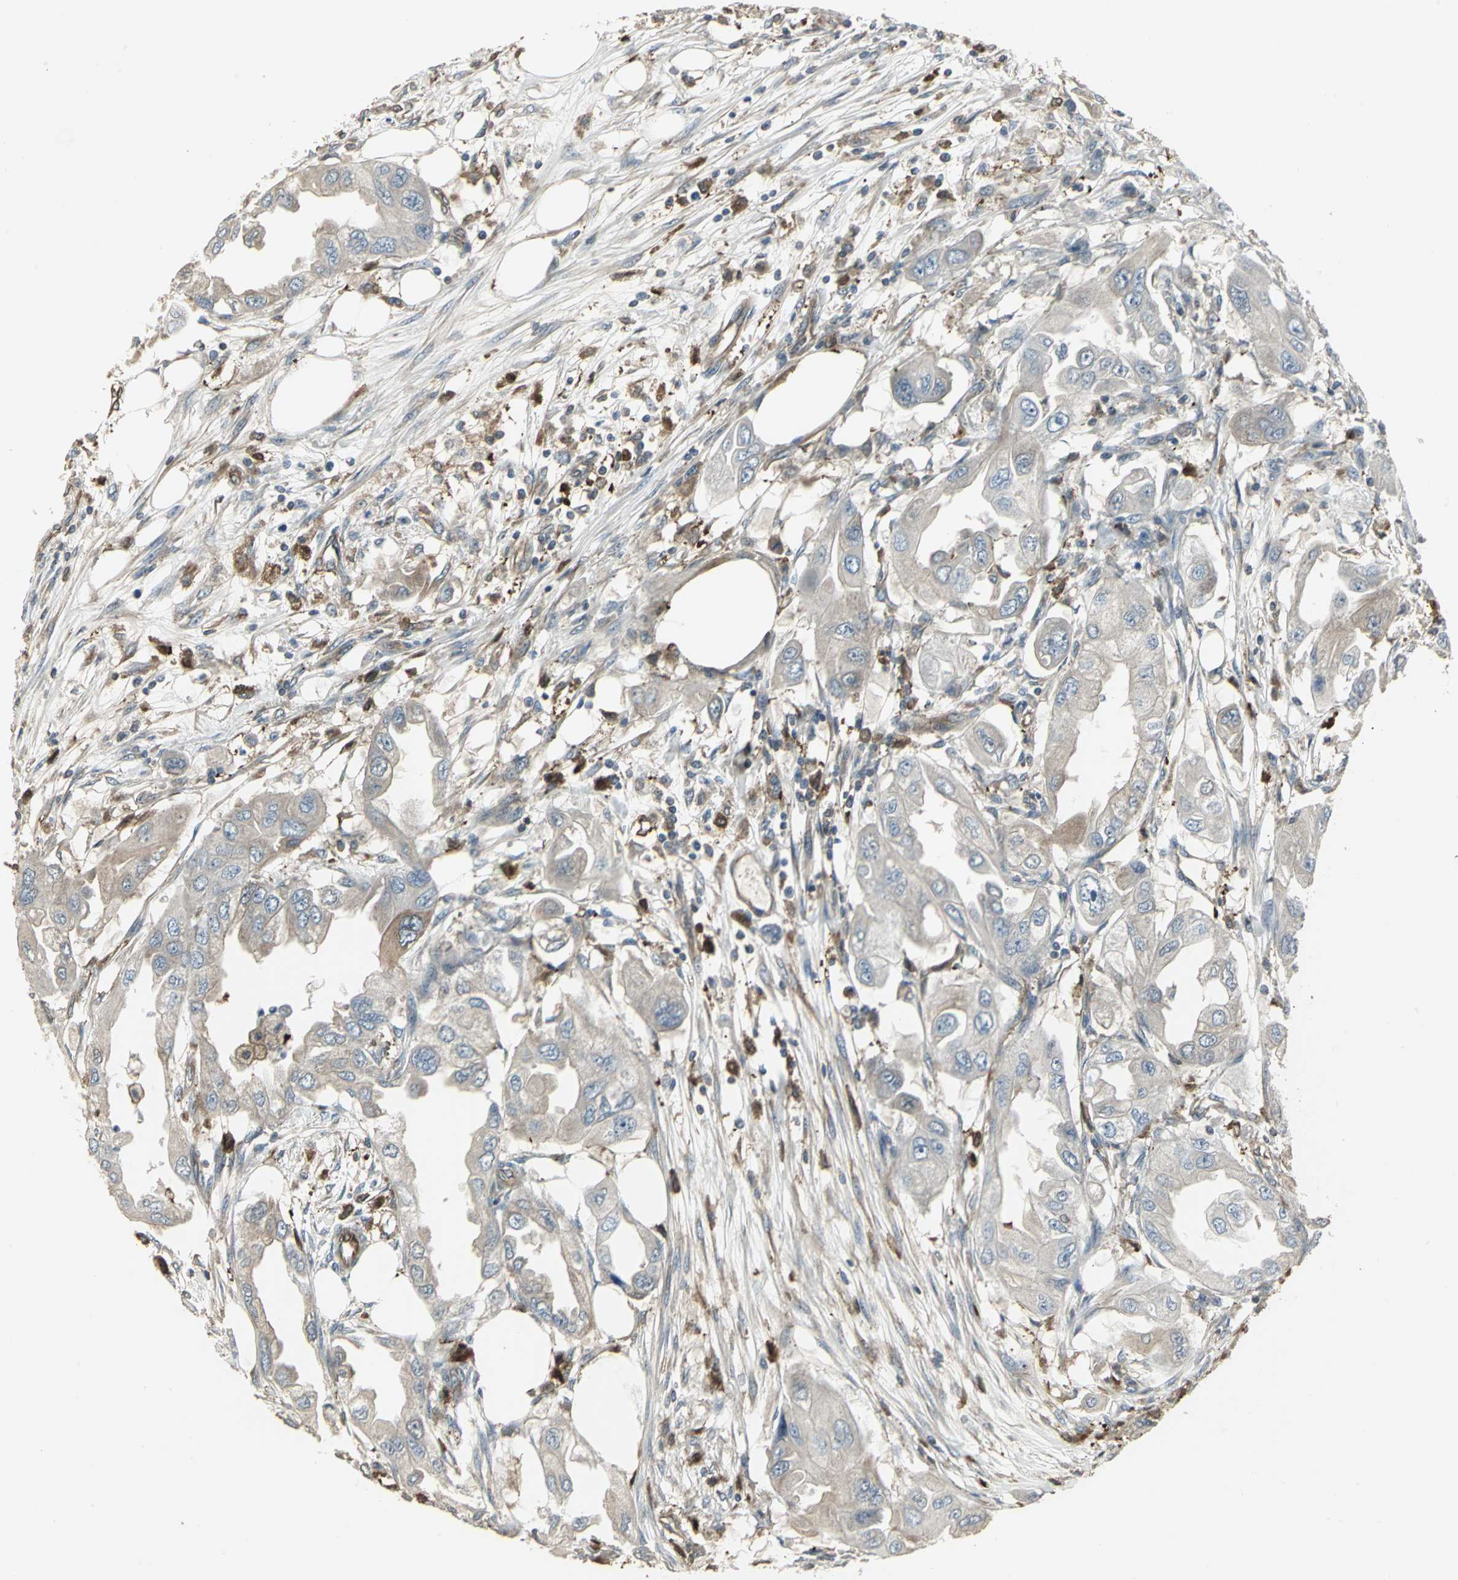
{"staining": {"intensity": "moderate", "quantity": ">75%", "location": "cytoplasmic/membranous"}, "tissue": "endometrial cancer", "cell_type": "Tumor cells", "image_type": "cancer", "snomed": [{"axis": "morphology", "description": "Adenocarcinoma, NOS"}, {"axis": "topography", "description": "Endometrium"}], "caption": "There is medium levels of moderate cytoplasmic/membranous staining in tumor cells of endometrial adenocarcinoma, as demonstrated by immunohistochemical staining (brown color).", "gene": "PRXL2B", "patient": {"sex": "female", "age": 67}}